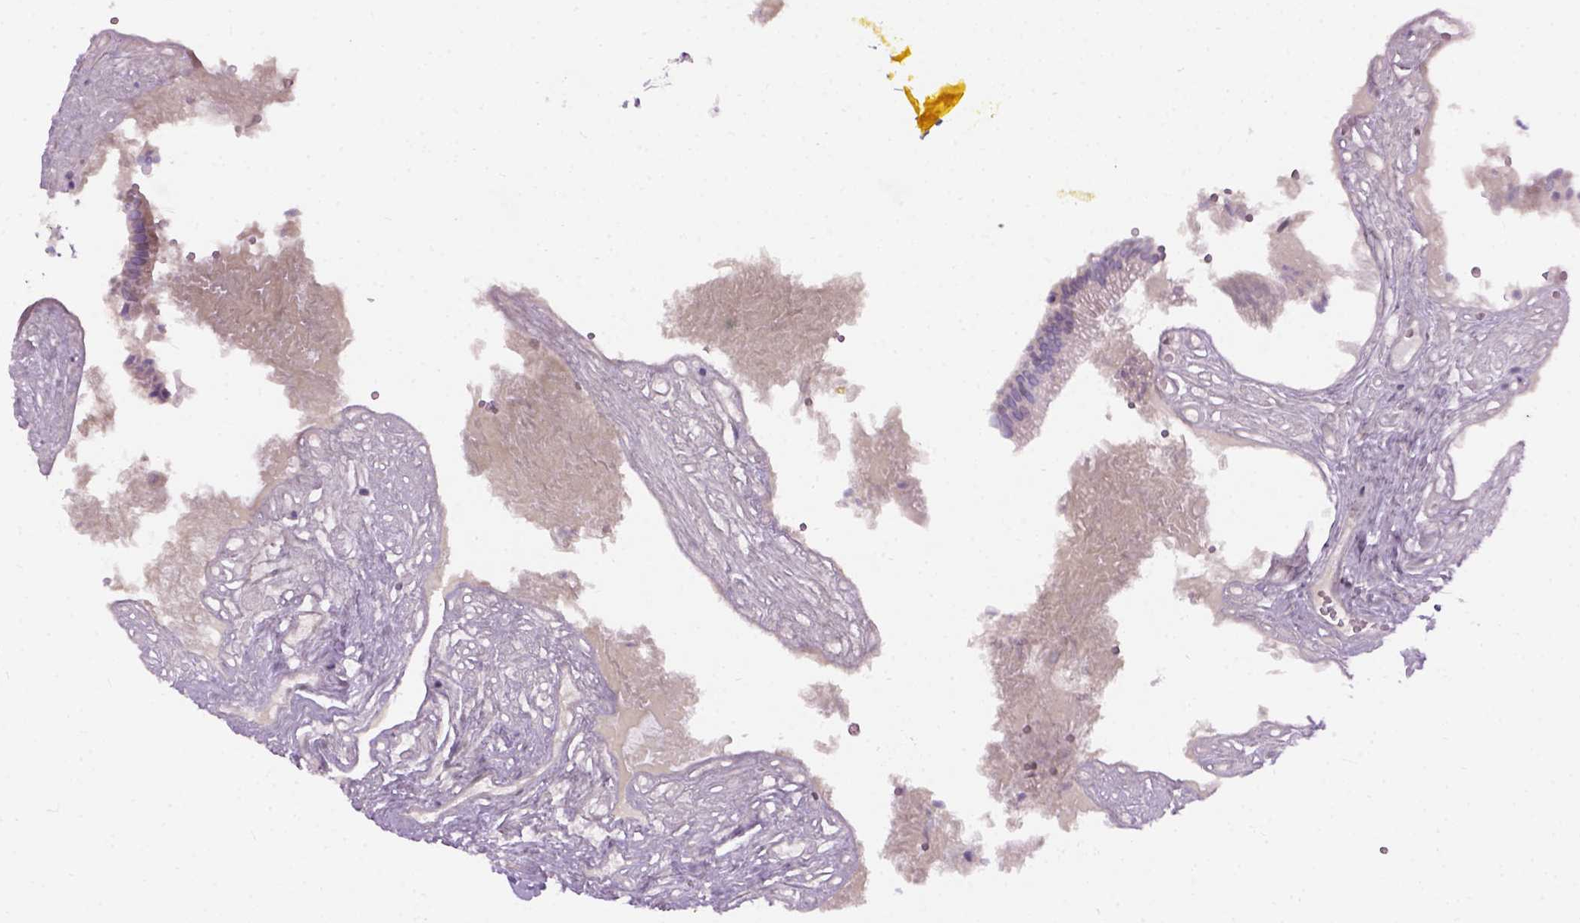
{"staining": {"intensity": "weak", "quantity": "25%-75%", "location": "cytoplasmic/membranous"}, "tissue": "gallbladder", "cell_type": "Glandular cells", "image_type": "normal", "snomed": [{"axis": "morphology", "description": "Normal tissue, NOS"}, {"axis": "topography", "description": "Gallbladder"}, {"axis": "topography", "description": "Peripheral nerve tissue"}], "caption": "High-magnification brightfield microscopy of unremarkable gallbladder stained with DAB (3,3'-diaminobenzidine) (brown) and counterstained with hematoxylin (blue). glandular cells exhibit weak cytoplasmic/membranous expression is seen in about25%-75% of cells.", "gene": "AXDND1", "patient": {"sex": "male", "age": 17}}